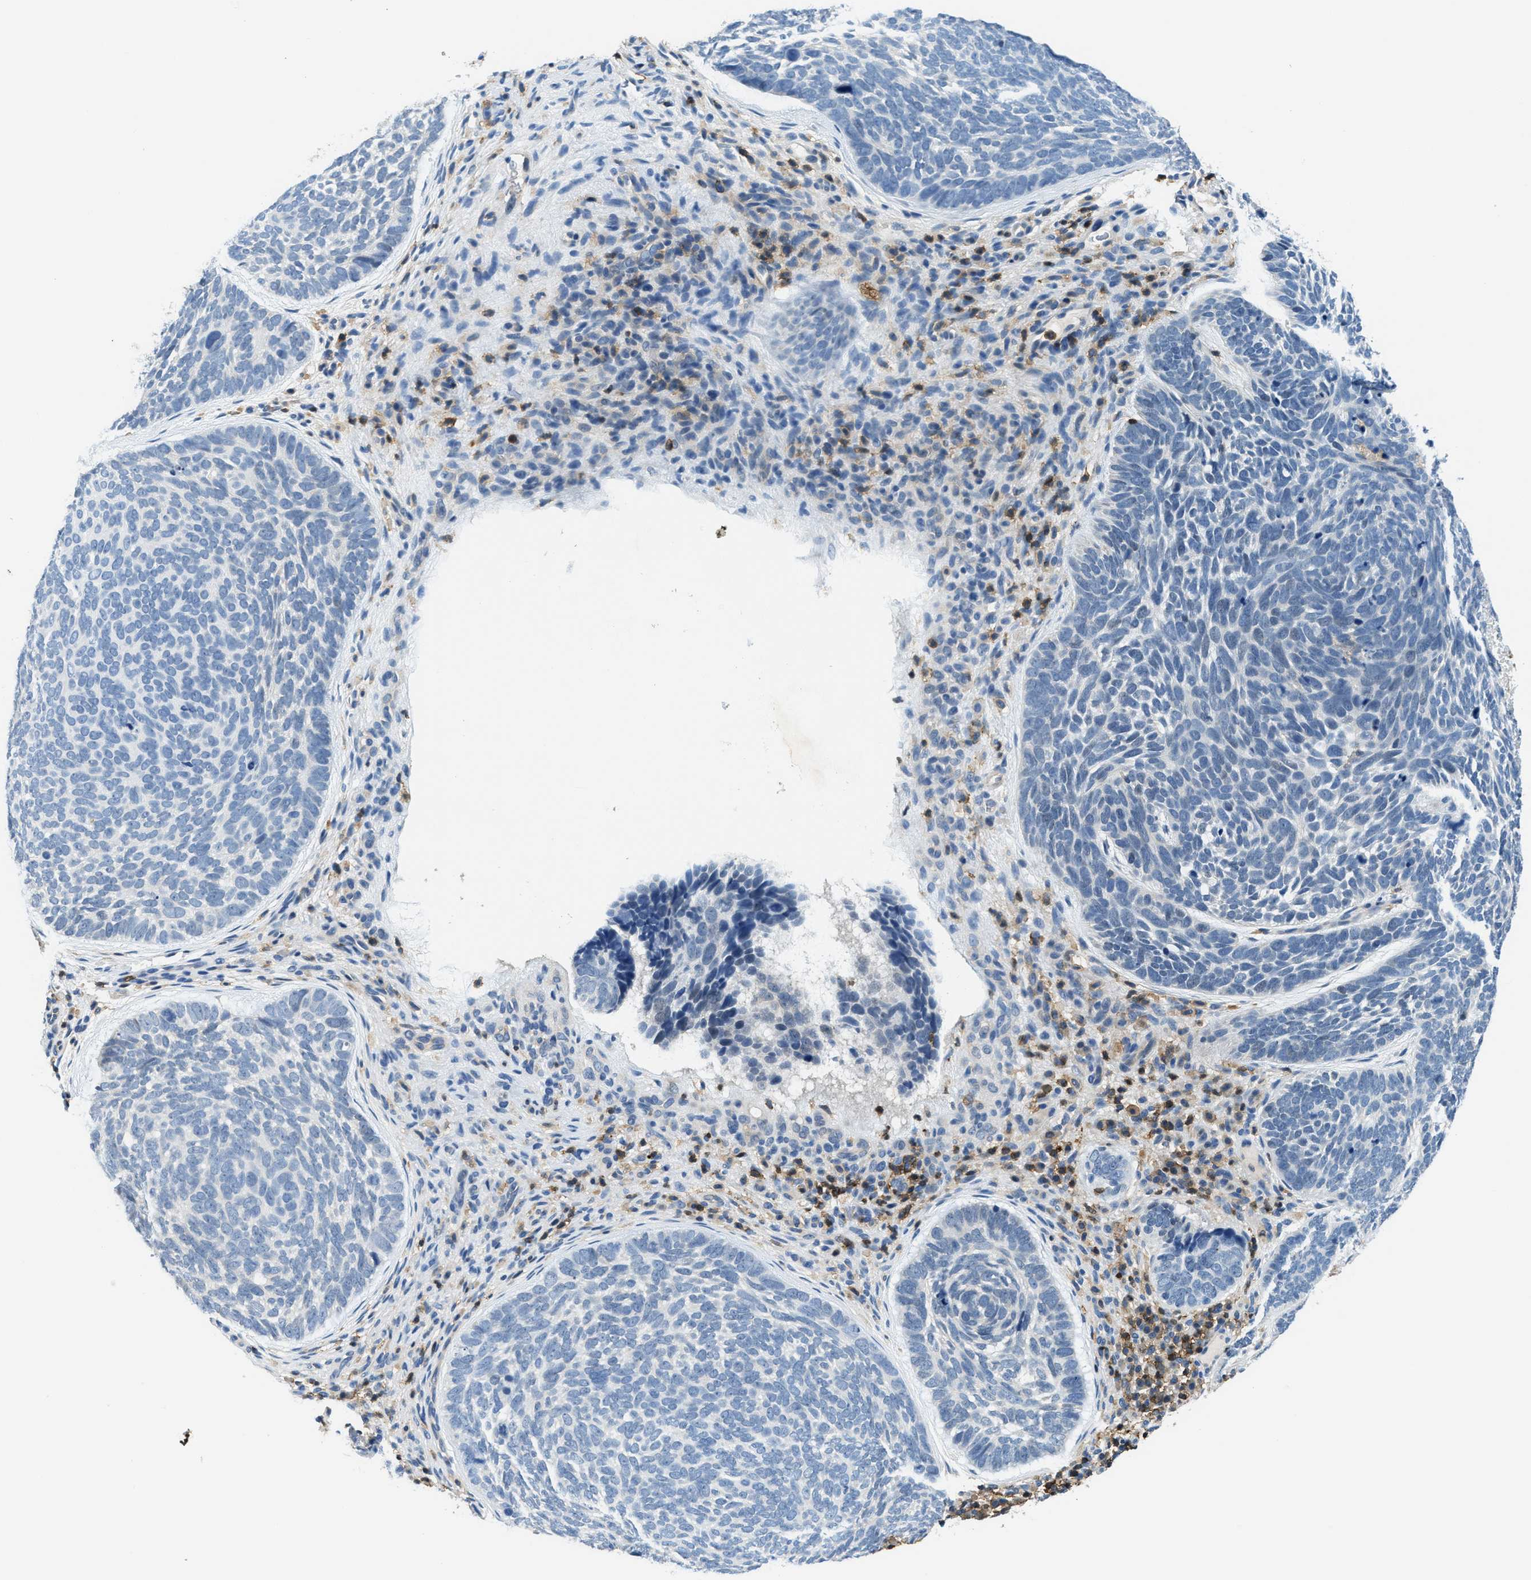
{"staining": {"intensity": "negative", "quantity": "none", "location": "none"}, "tissue": "skin cancer", "cell_type": "Tumor cells", "image_type": "cancer", "snomed": [{"axis": "morphology", "description": "Basal cell carcinoma"}, {"axis": "topography", "description": "Skin"}, {"axis": "topography", "description": "Skin of head"}], "caption": "Photomicrograph shows no significant protein expression in tumor cells of basal cell carcinoma (skin).", "gene": "MYO1G", "patient": {"sex": "female", "age": 85}}